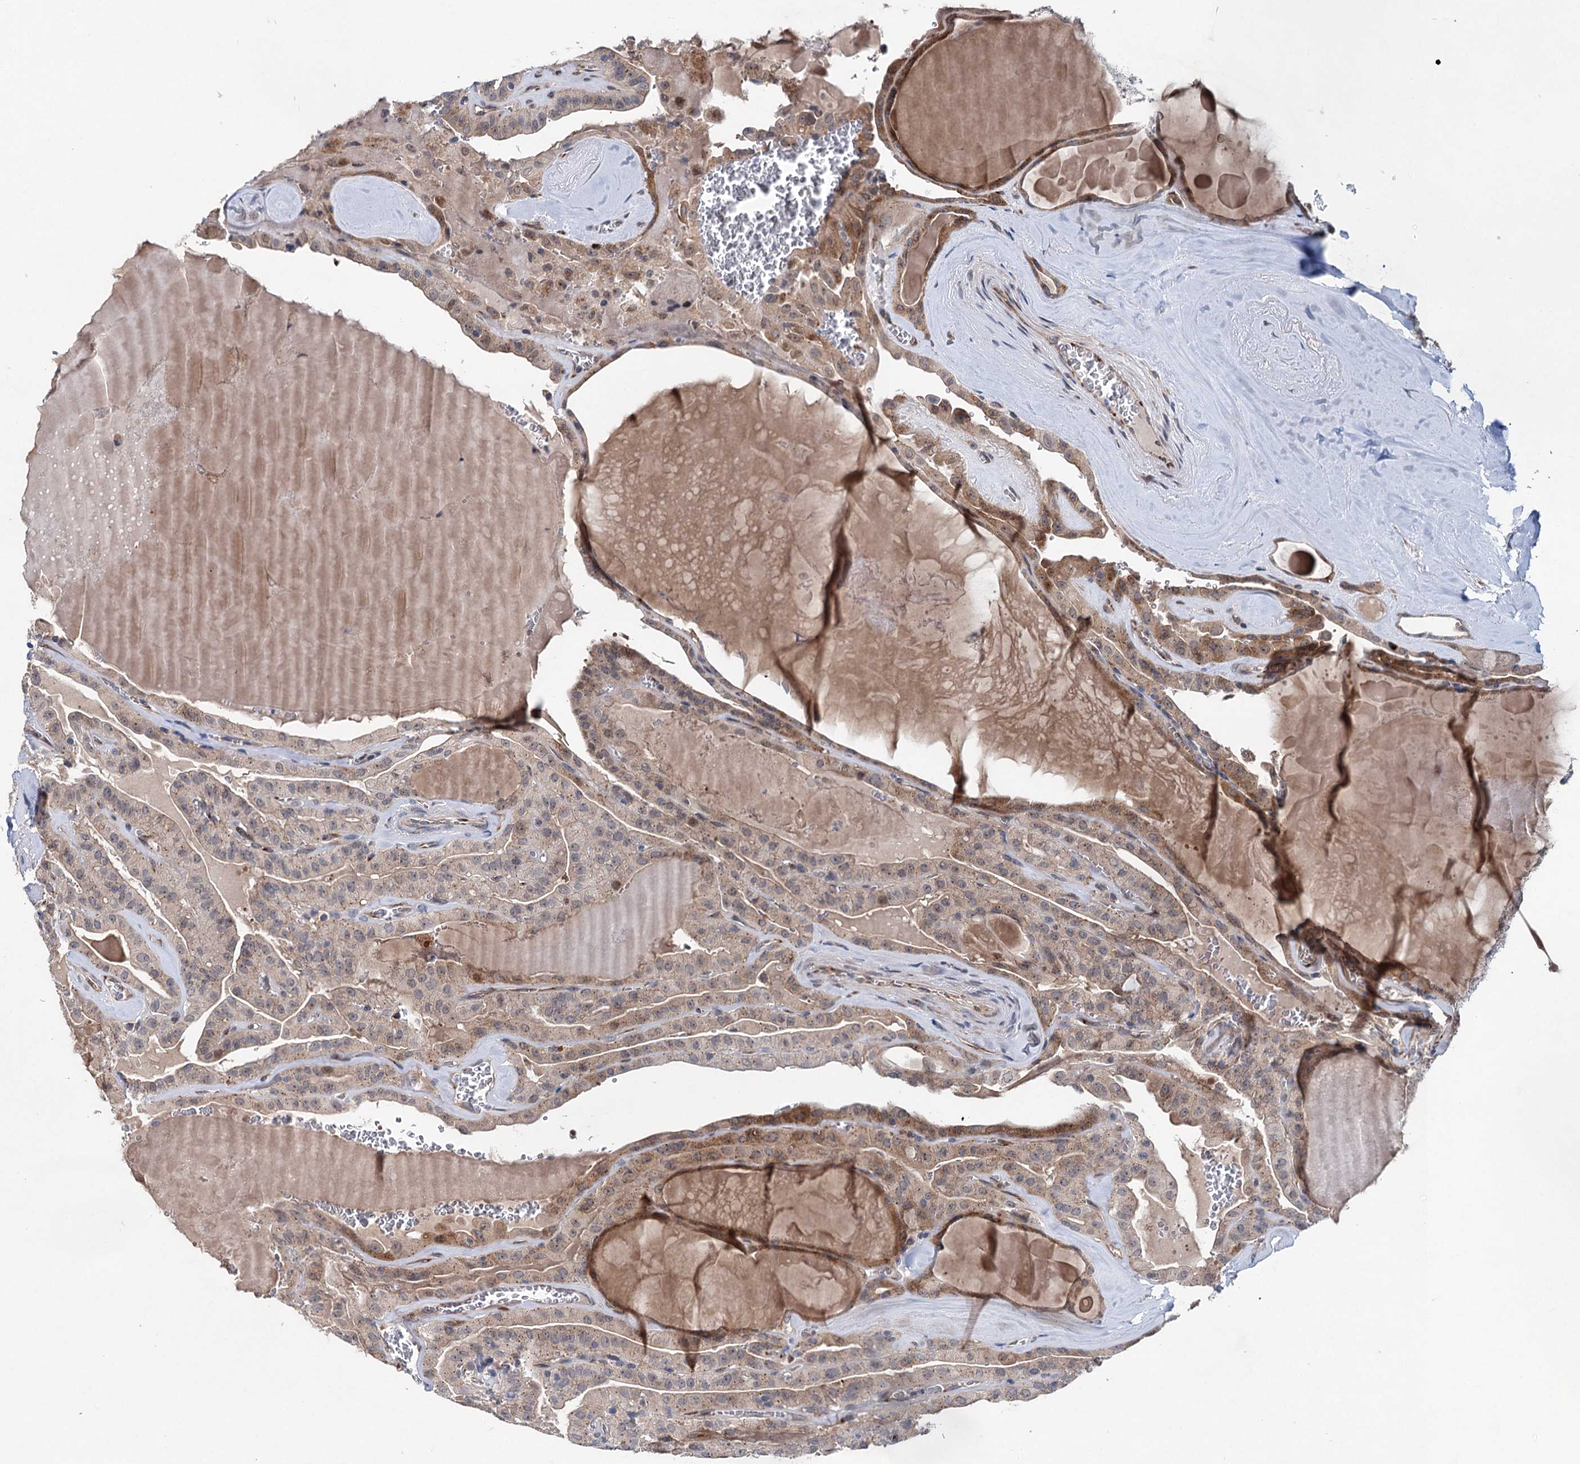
{"staining": {"intensity": "moderate", "quantity": "<25%", "location": "cytoplasmic/membranous"}, "tissue": "thyroid cancer", "cell_type": "Tumor cells", "image_type": "cancer", "snomed": [{"axis": "morphology", "description": "Papillary adenocarcinoma, NOS"}, {"axis": "topography", "description": "Thyroid gland"}], "caption": "The photomicrograph exhibits immunohistochemical staining of papillary adenocarcinoma (thyroid). There is moderate cytoplasmic/membranous expression is seen in approximately <25% of tumor cells.", "gene": "EYA4", "patient": {"sex": "male", "age": 52}}